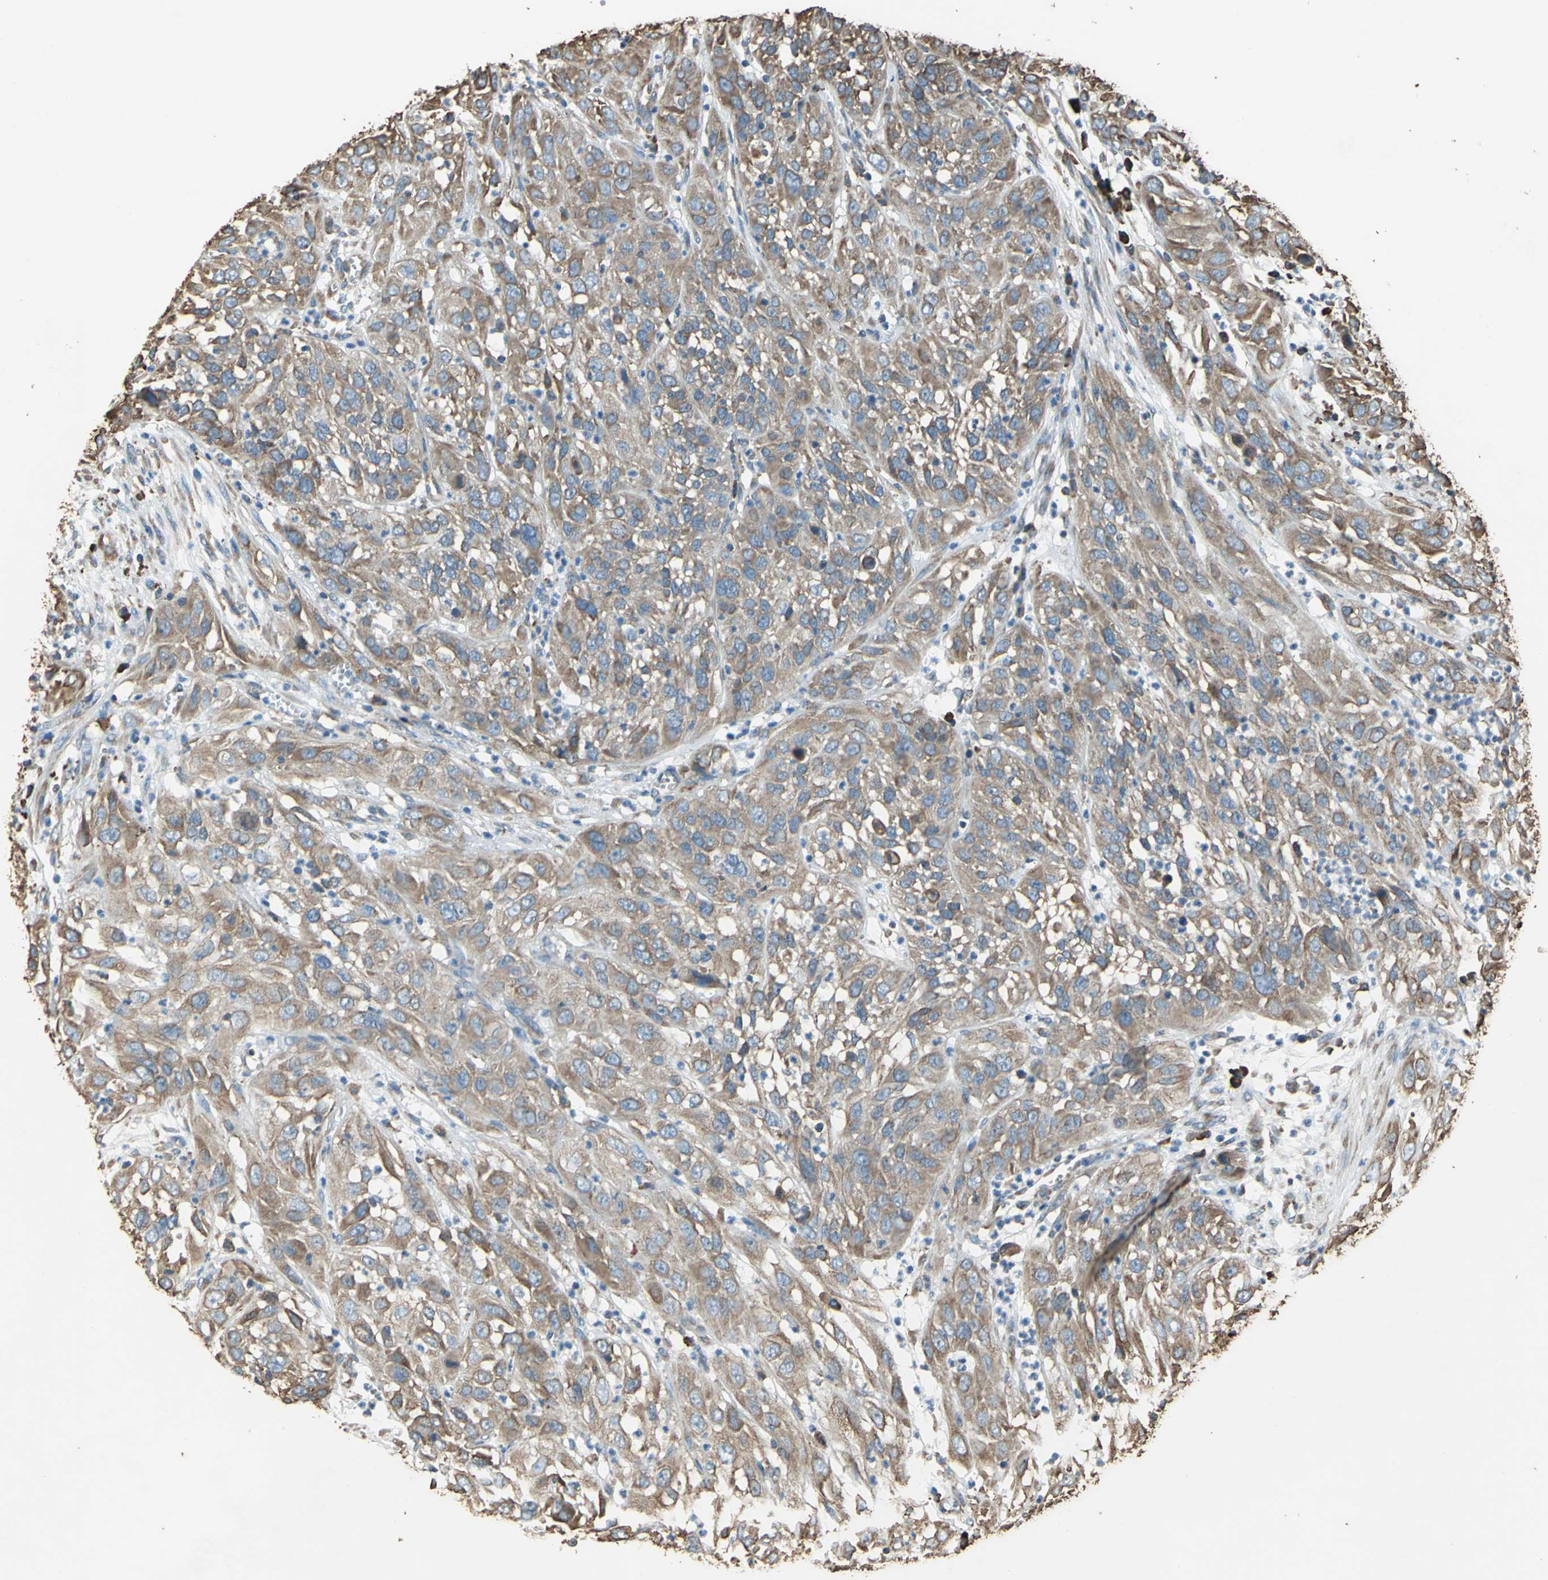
{"staining": {"intensity": "moderate", "quantity": ">75%", "location": "cytoplasmic/membranous"}, "tissue": "cervical cancer", "cell_type": "Tumor cells", "image_type": "cancer", "snomed": [{"axis": "morphology", "description": "Squamous cell carcinoma, NOS"}, {"axis": "topography", "description": "Cervix"}], "caption": "Cervical cancer (squamous cell carcinoma) stained with DAB IHC demonstrates medium levels of moderate cytoplasmic/membranous staining in about >75% of tumor cells.", "gene": "GPANK1", "patient": {"sex": "female", "age": 32}}